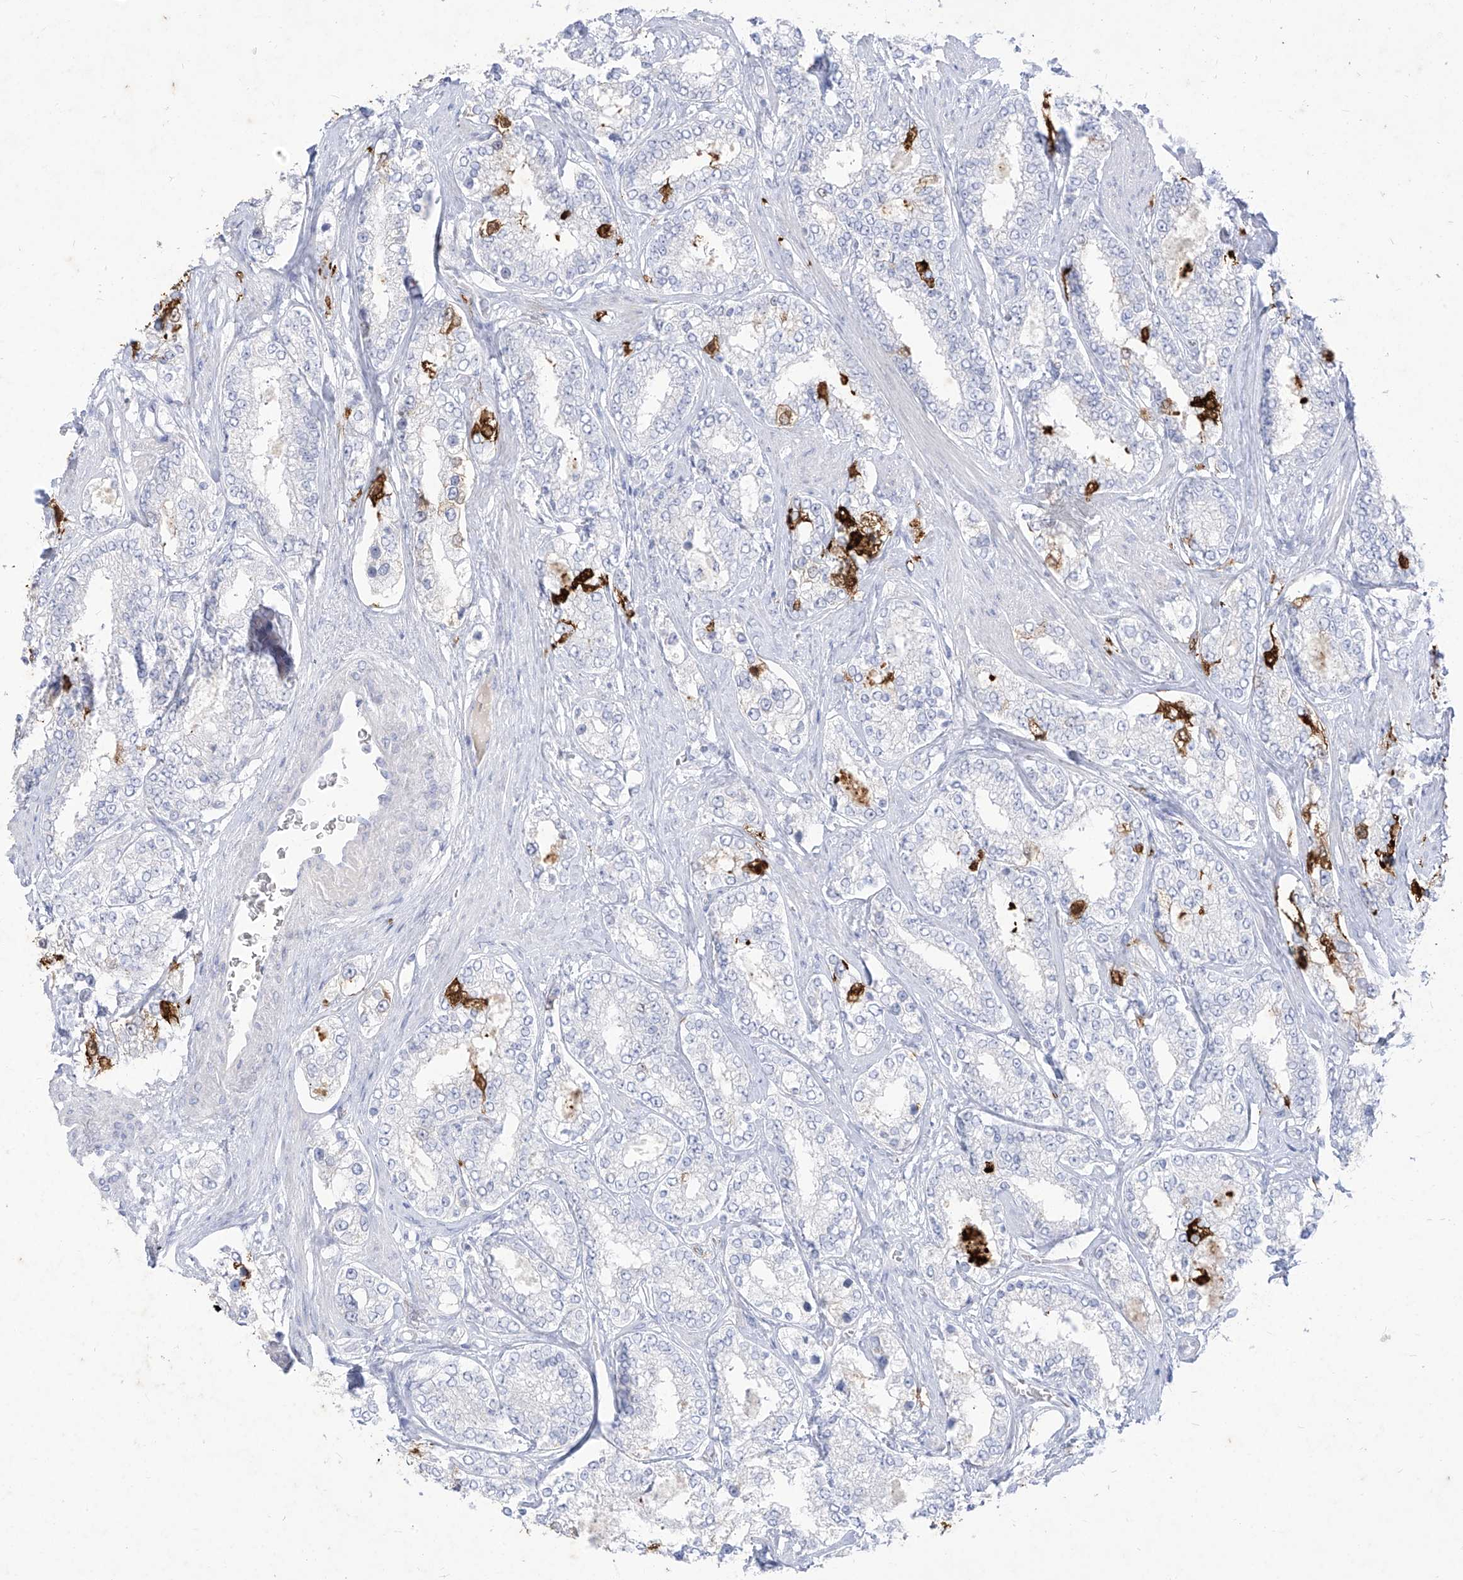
{"staining": {"intensity": "strong", "quantity": "<25%", "location": "cytoplasmic/membranous"}, "tissue": "prostate cancer", "cell_type": "Tumor cells", "image_type": "cancer", "snomed": [{"axis": "morphology", "description": "Normal tissue, NOS"}, {"axis": "morphology", "description": "Adenocarcinoma, High grade"}, {"axis": "topography", "description": "Prostate"}], "caption": "A brown stain shows strong cytoplasmic/membranous positivity of a protein in high-grade adenocarcinoma (prostate) tumor cells.", "gene": "TGM4", "patient": {"sex": "male", "age": 83}}